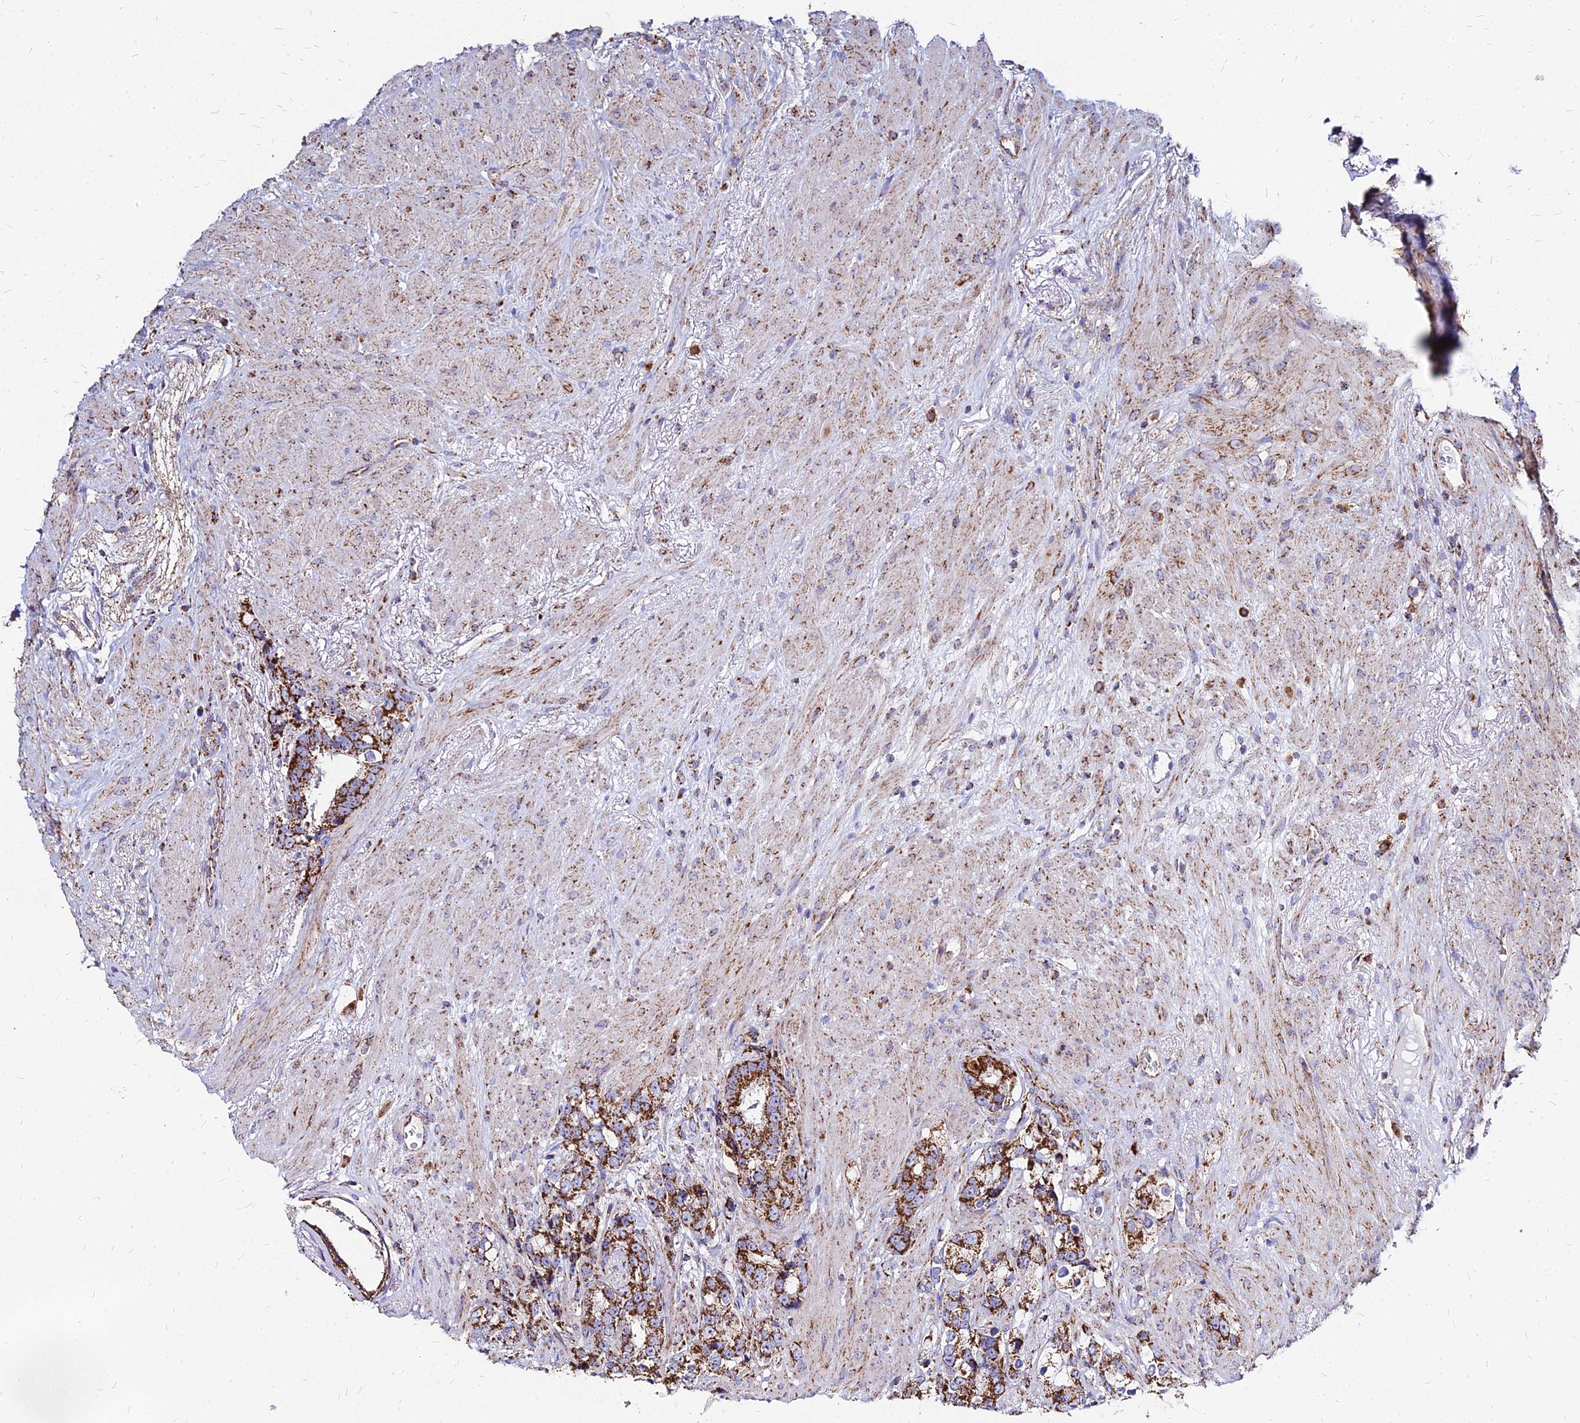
{"staining": {"intensity": "strong", "quantity": ">75%", "location": "cytoplasmic/membranous"}, "tissue": "prostate cancer", "cell_type": "Tumor cells", "image_type": "cancer", "snomed": [{"axis": "morphology", "description": "Adenocarcinoma, High grade"}, {"axis": "topography", "description": "Prostate"}], "caption": "Prostate cancer stained for a protein (brown) displays strong cytoplasmic/membranous positive expression in approximately >75% of tumor cells.", "gene": "DLD", "patient": {"sex": "male", "age": 74}}